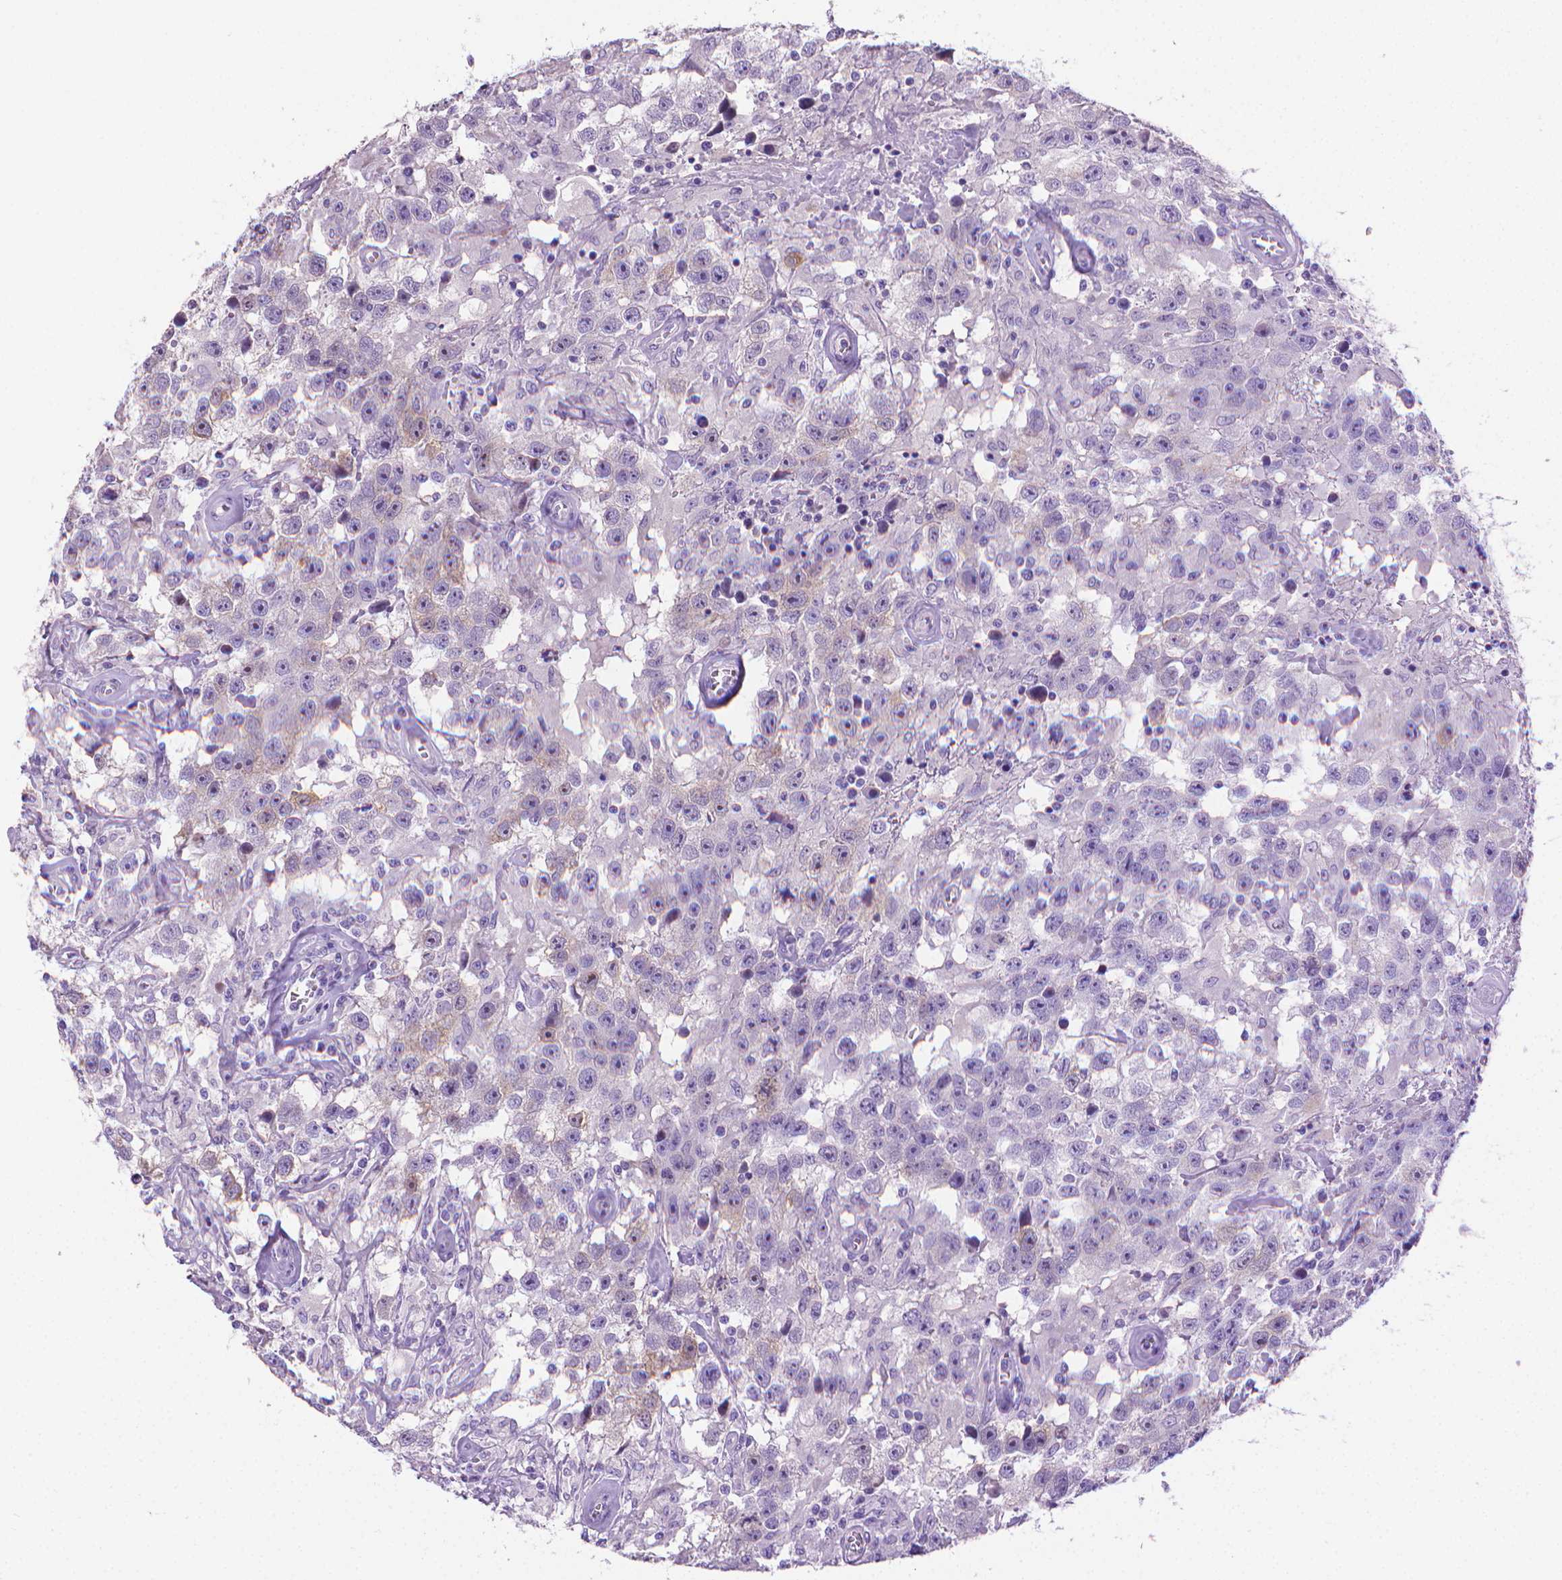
{"staining": {"intensity": "negative", "quantity": "none", "location": "none"}, "tissue": "testis cancer", "cell_type": "Tumor cells", "image_type": "cancer", "snomed": [{"axis": "morphology", "description": "Seminoma, NOS"}, {"axis": "topography", "description": "Testis"}], "caption": "This micrograph is of testis cancer (seminoma) stained with IHC to label a protein in brown with the nuclei are counter-stained blue. There is no expression in tumor cells.", "gene": "PNMA2", "patient": {"sex": "male", "age": 43}}